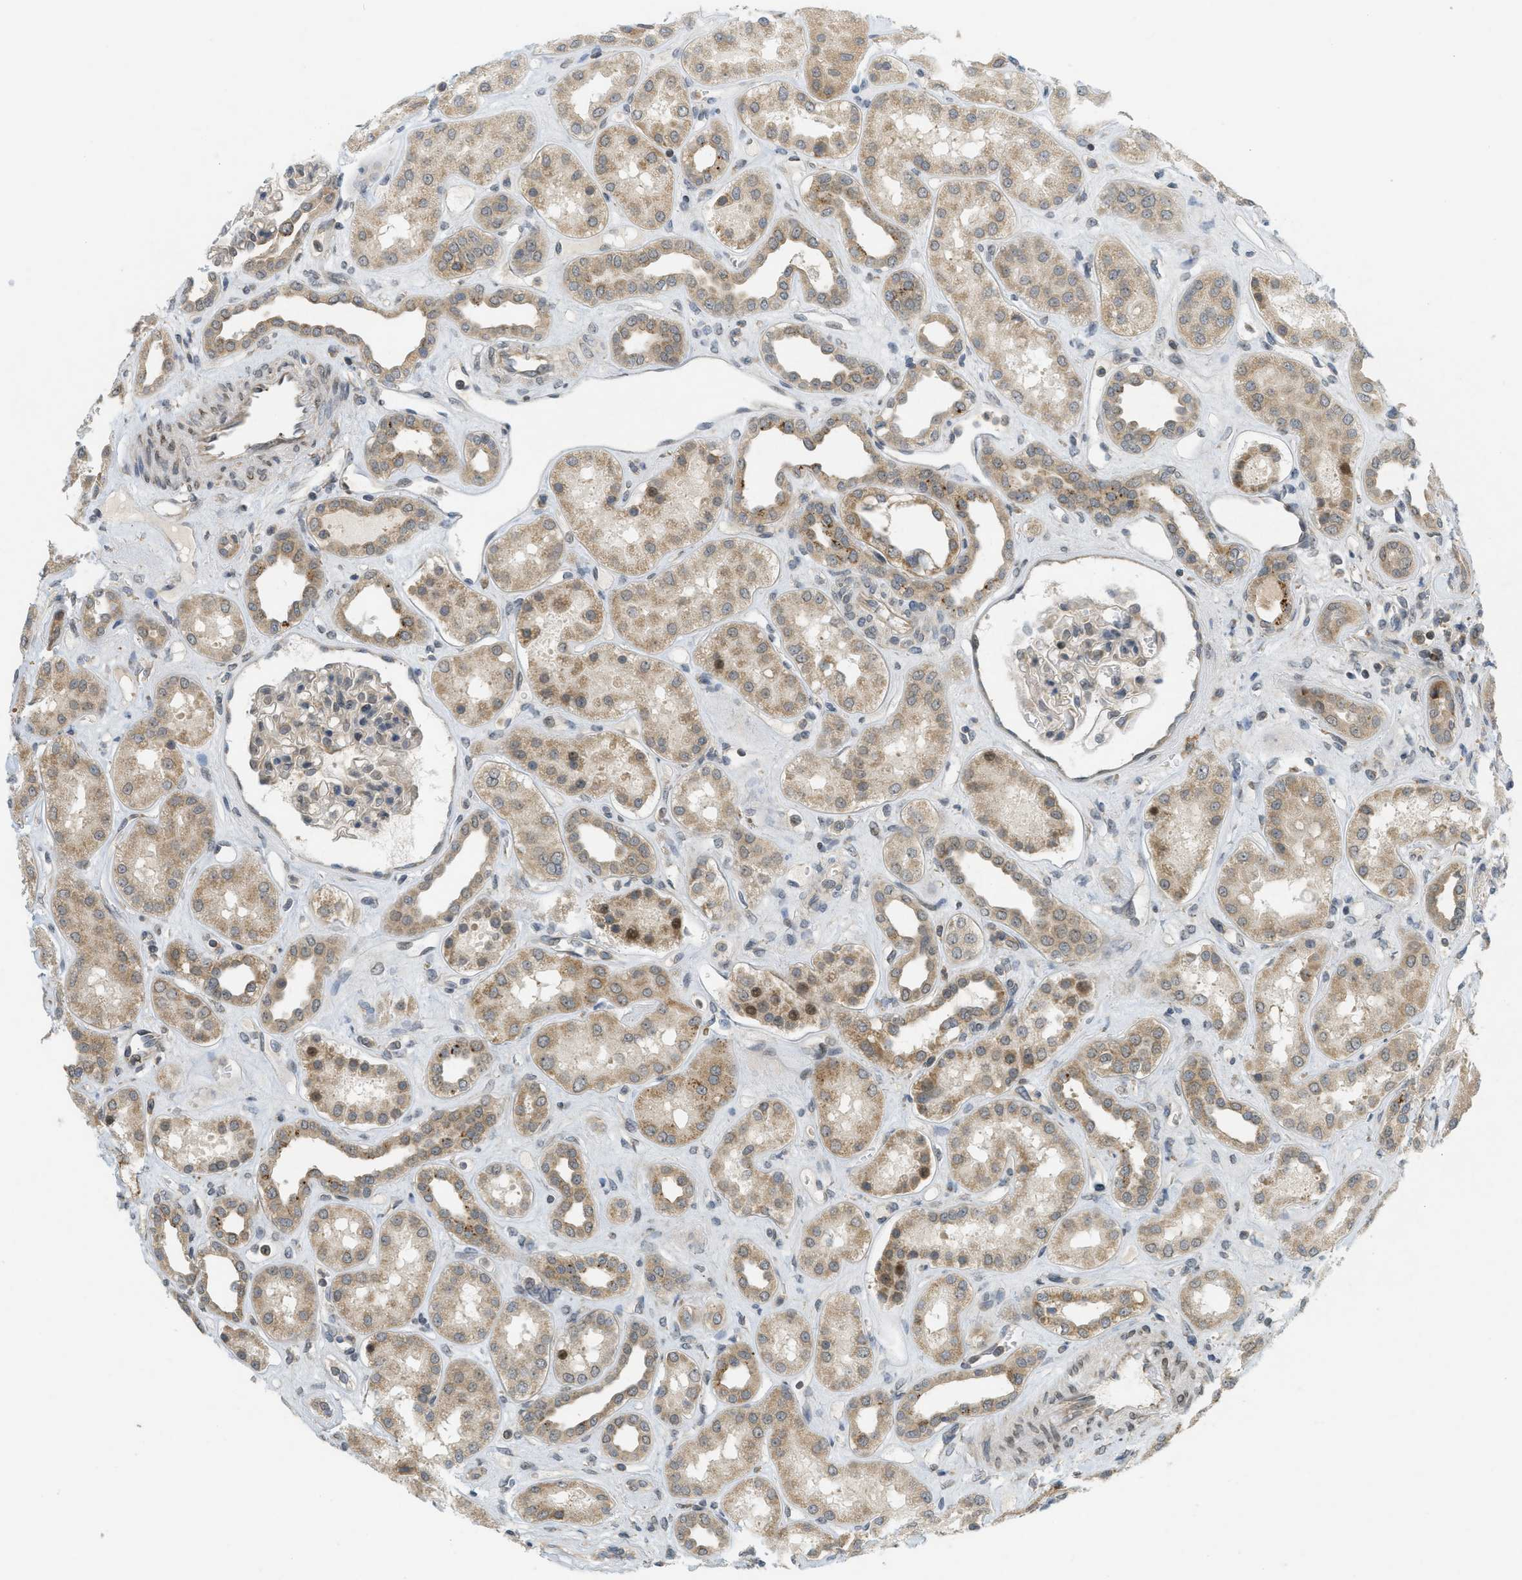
{"staining": {"intensity": "weak", "quantity": "25%-75%", "location": "cytoplasmic/membranous"}, "tissue": "kidney", "cell_type": "Cells in glomeruli", "image_type": "normal", "snomed": [{"axis": "morphology", "description": "Normal tissue, NOS"}, {"axis": "topography", "description": "Kidney"}], "caption": "The photomicrograph exhibits immunohistochemical staining of unremarkable kidney. There is weak cytoplasmic/membranous positivity is identified in about 25%-75% of cells in glomeruli.", "gene": "PRKD1", "patient": {"sex": "male", "age": 59}}